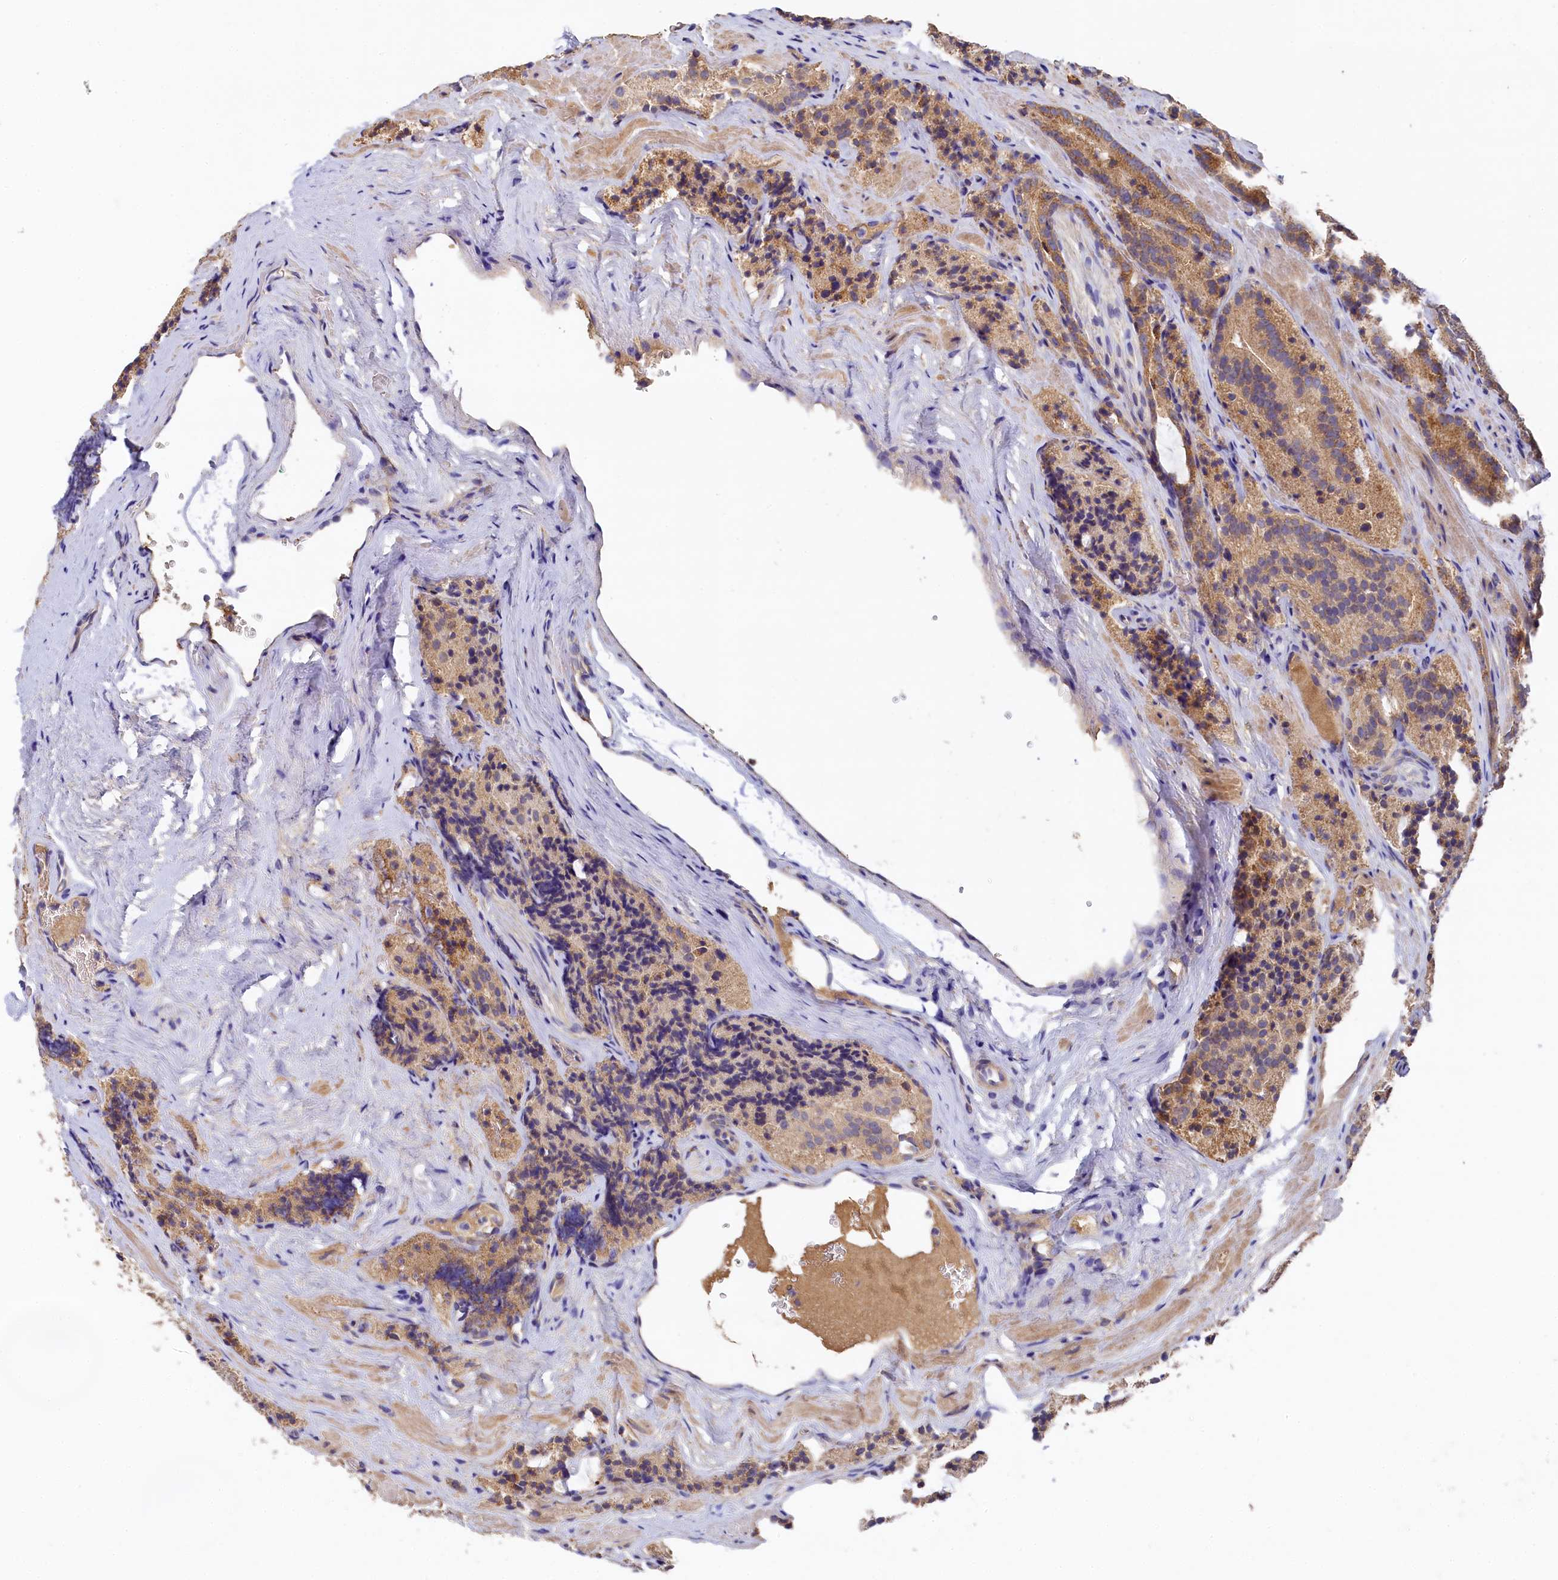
{"staining": {"intensity": "moderate", "quantity": ">75%", "location": "cytoplasmic/membranous"}, "tissue": "prostate cancer", "cell_type": "Tumor cells", "image_type": "cancer", "snomed": [{"axis": "morphology", "description": "Adenocarcinoma, High grade"}, {"axis": "topography", "description": "Prostate"}], "caption": "Prostate cancer was stained to show a protein in brown. There is medium levels of moderate cytoplasmic/membranous staining in about >75% of tumor cells. (DAB = brown stain, brightfield microscopy at high magnification).", "gene": "SEC31B", "patient": {"sex": "male", "age": 57}}